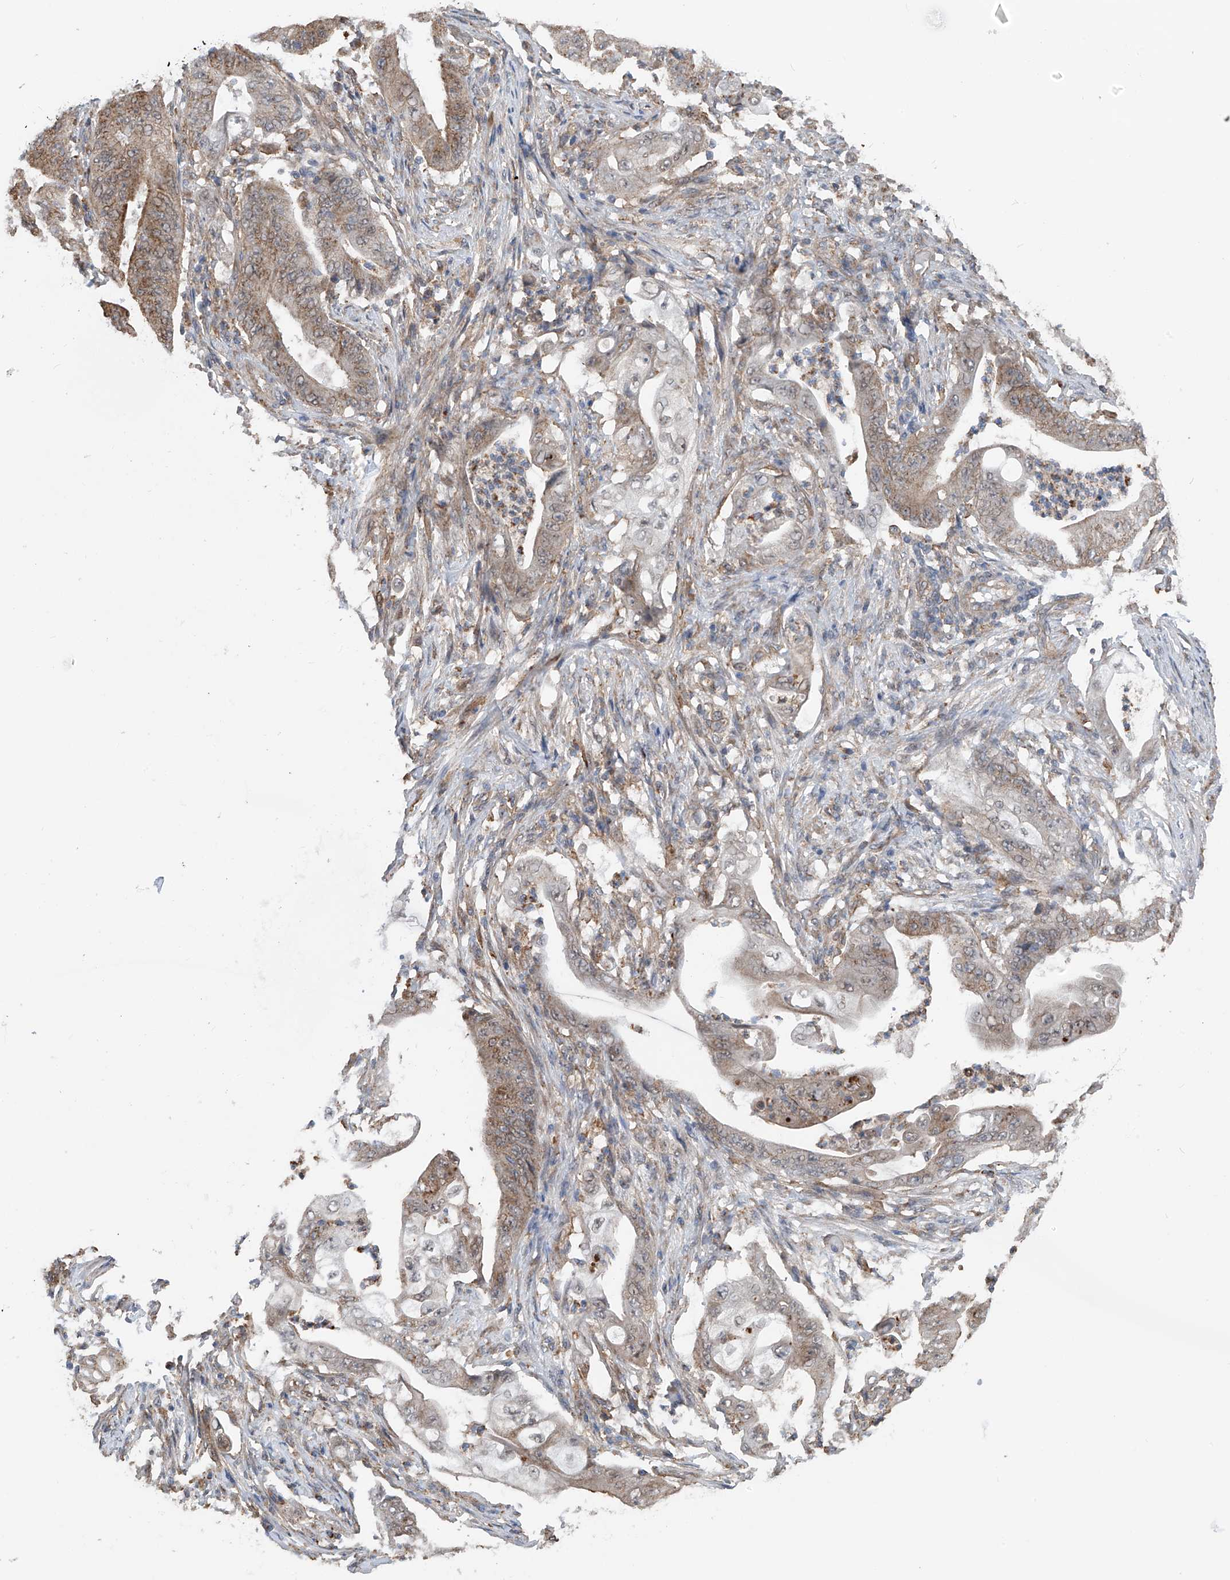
{"staining": {"intensity": "moderate", "quantity": "25%-75%", "location": "cytoplasmic/membranous"}, "tissue": "stomach cancer", "cell_type": "Tumor cells", "image_type": "cancer", "snomed": [{"axis": "morphology", "description": "Adenocarcinoma, NOS"}, {"axis": "topography", "description": "Stomach"}], "caption": "IHC image of neoplastic tissue: stomach adenocarcinoma stained using IHC displays medium levels of moderate protein expression localized specifically in the cytoplasmic/membranous of tumor cells, appearing as a cytoplasmic/membranous brown color.", "gene": "ZNF189", "patient": {"sex": "female", "age": 73}}